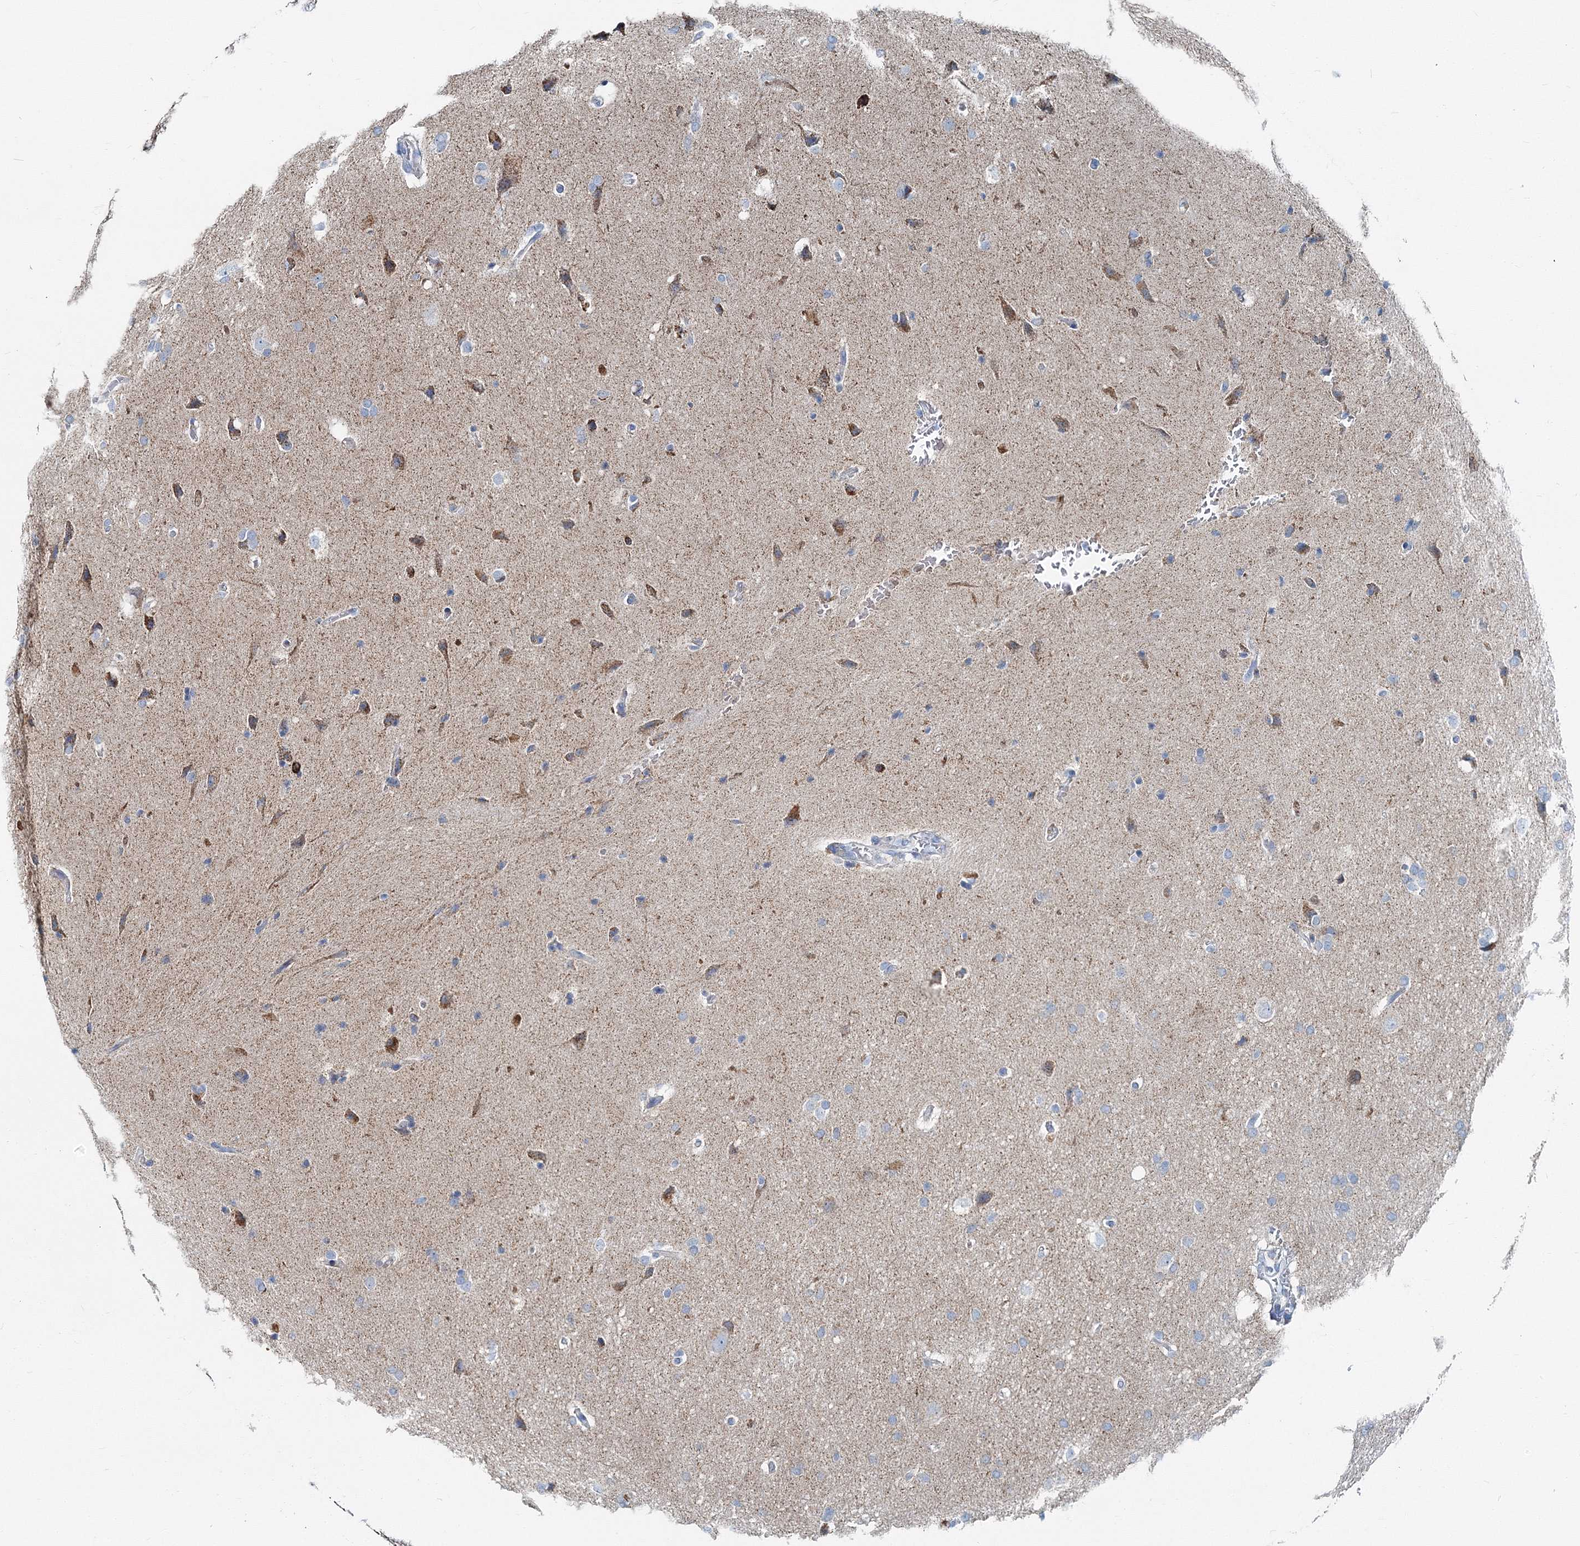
{"staining": {"intensity": "negative", "quantity": "none", "location": "none"}, "tissue": "glioma", "cell_type": "Tumor cells", "image_type": "cancer", "snomed": [{"axis": "morphology", "description": "Glioma, malignant, Low grade"}, {"axis": "topography", "description": "Brain"}], "caption": "This image is of glioma stained with immunohistochemistry to label a protein in brown with the nuclei are counter-stained blue. There is no positivity in tumor cells.", "gene": "GABARAPL2", "patient": {"sex": "female", "age": 37}}